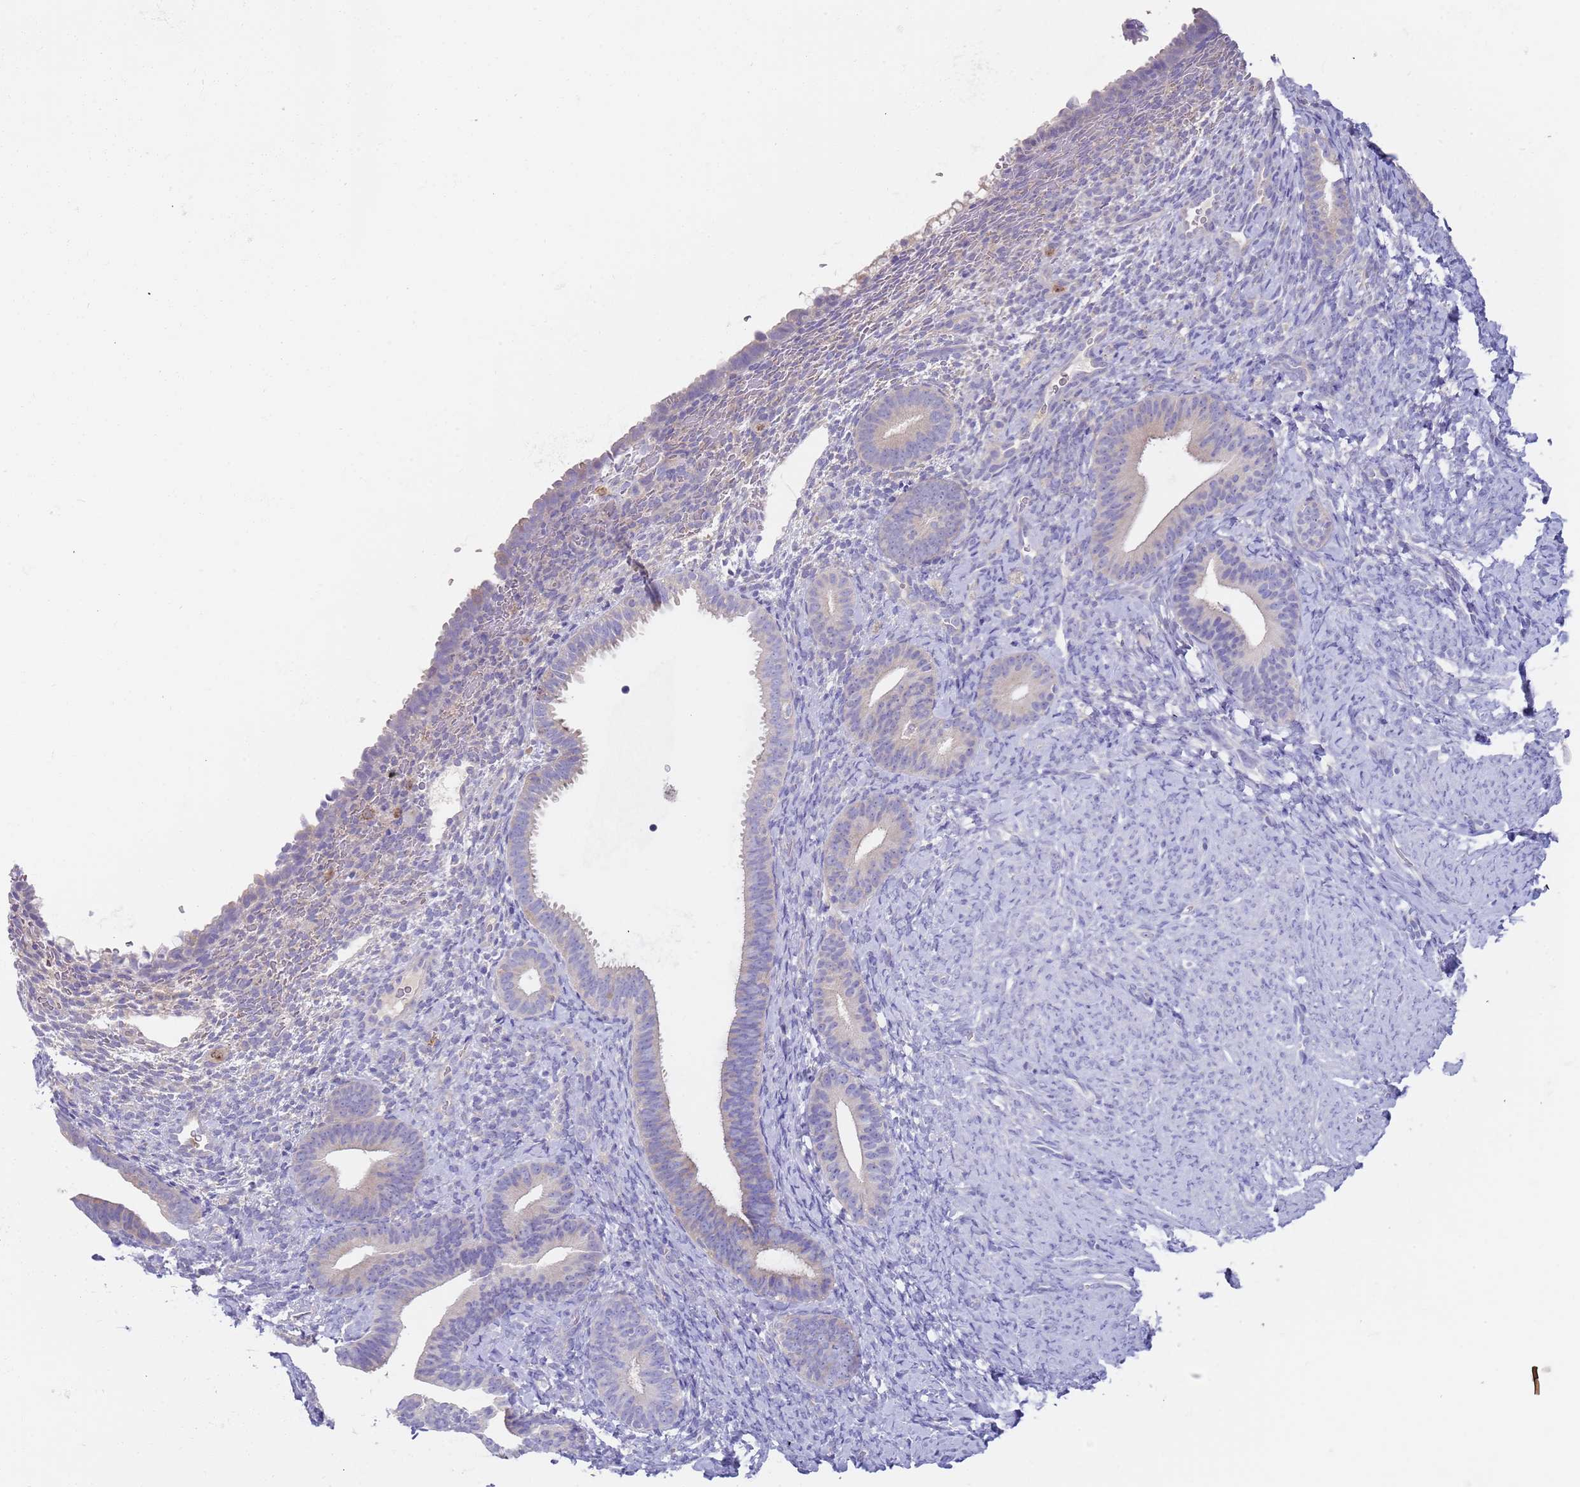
{"staining": {"intensity": "negative", "quantity": "none", "location": "none"}, "tissue": "endometrium", "cell_type": "Cells in endometrial stroma", "image_type": "normal", "snomed": [{"axis": "morphology", "description": "Normal tissue, NOS"}, {"axis": "topography", "description": "Endometrium"}], "caption": "DAB immunohistochemical staining of normal endometrium displays no significant staining in cells in endometrial stroma. (DAB immunohistochemistry (IHC), high magnification).", "gene": "TYW1B", "patient": {"sex": "female", "age": 65}}